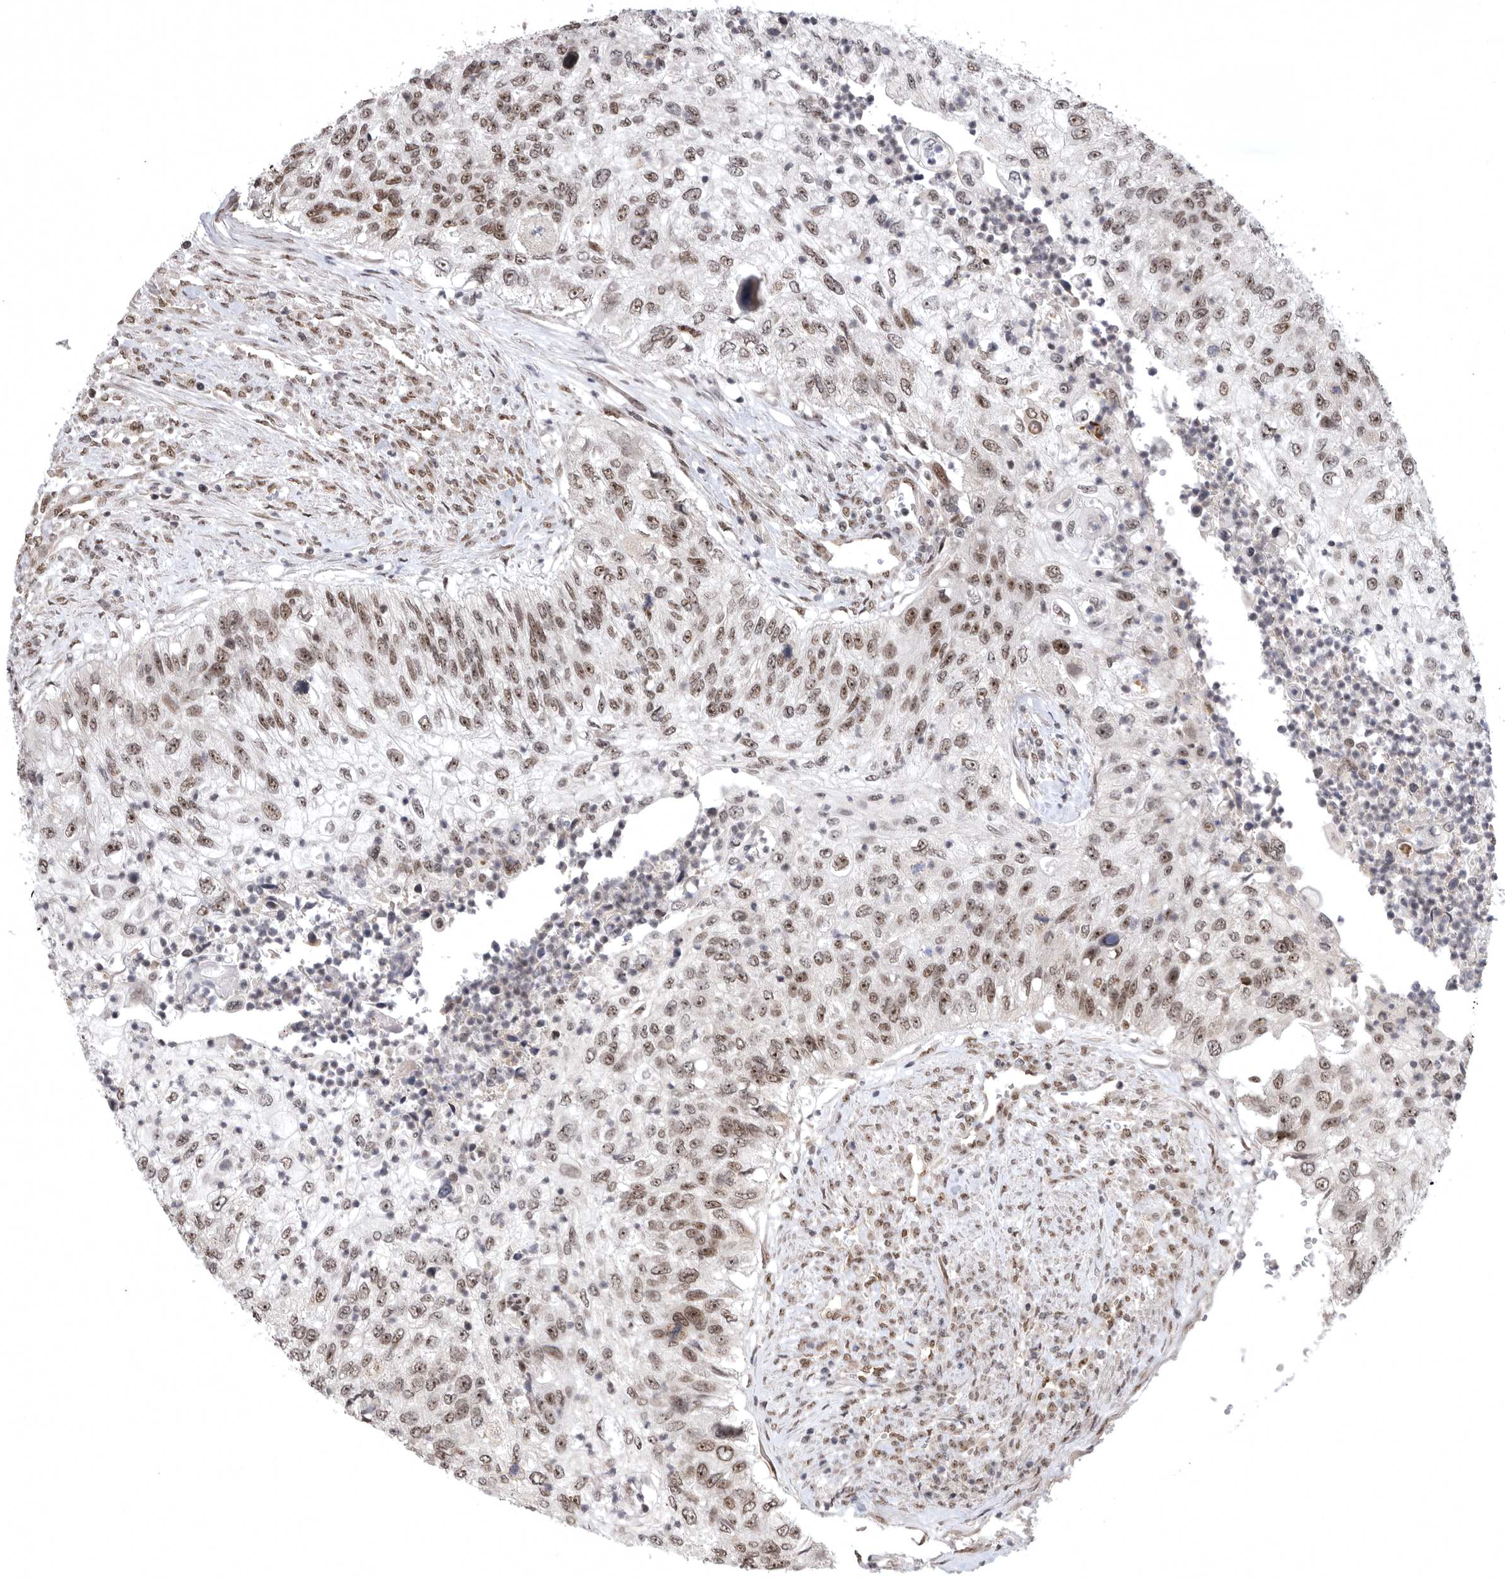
{"staining": {"intensity": "moderate", "quantity": ">75%", "location": "nuclear"}, "tissue": "urothelial cancer", "cell_type": "Tumor cells", "image_type": "cancer", "snomed": [{"axis": "morphology", "description": "Urothelial carcinoma, High grade"}, {"axis": "topography", "description": "Urinary bladder"}], "caption": "A medium amount of moderate nuclear positivity is present in about >75% of tumor cells in urothelial carcinoma (high-grade) tissue.", "gene": "ZNF830", "patient": {"sex": "female", "age": 60}}